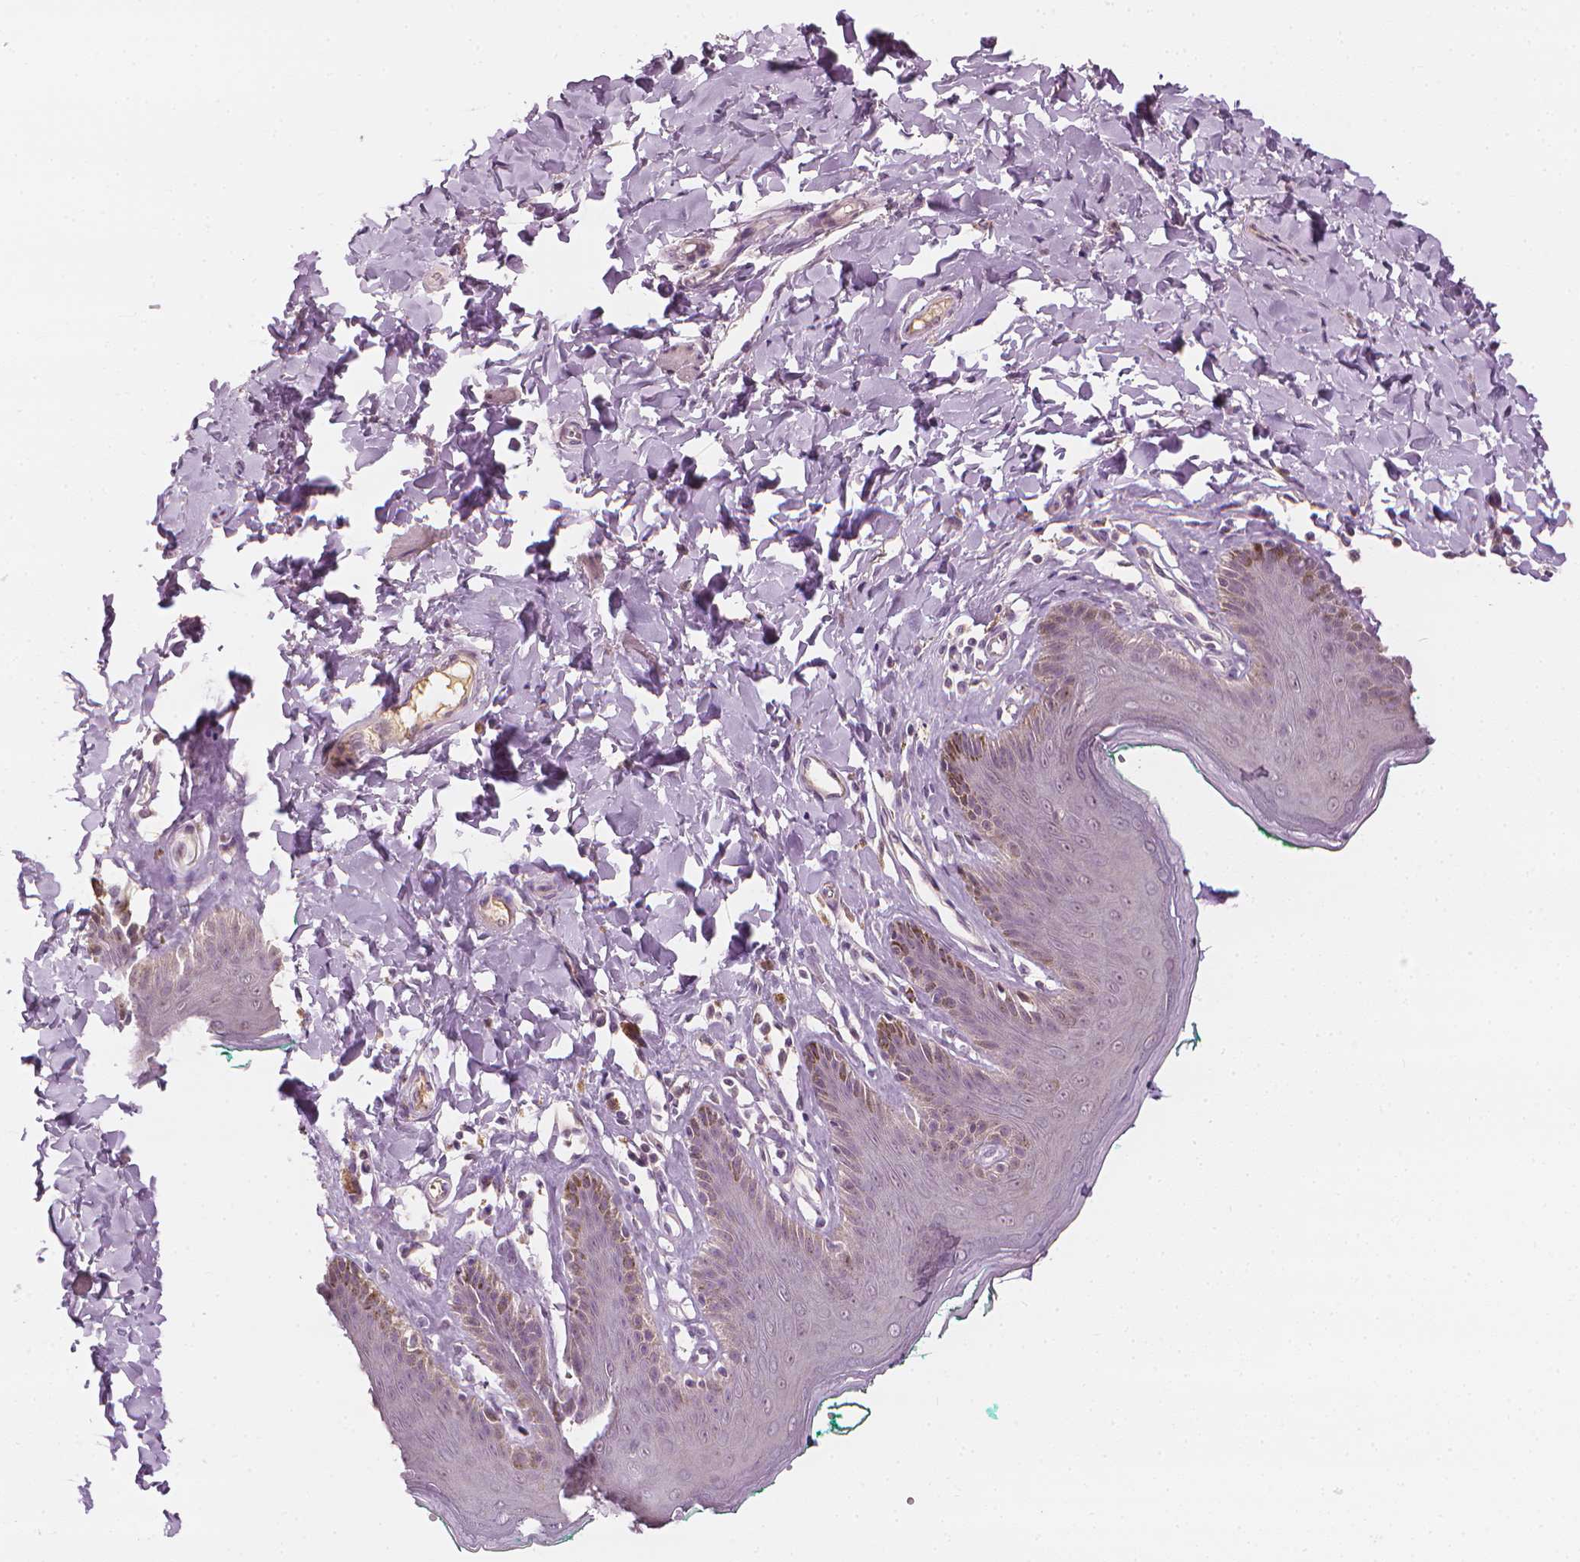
{"staining": {"intensity": "weak", "quantity": "<25%", "location": "cytoplasmic/membranous"}, "tissue": "skin", "cell_type": "Epidermal cells", "image_type": "normal", "snomed": [{"axis": "morphology", "description": "Normal tissue, NOS"}, {"axis": "topography", "description": "Vulva"}, {"axis": "topography", "description": "Peripheral nerve tissue"}], "caption": "Epidermal cells are negative for protein expression in normal human skin. Brightfield microscopy of IHC stained with DAB (brown) and hematoxylin (blue), captured at high magnification.", "gene": "SAXO2", "patient": {"sex": "female", "age": 66}}